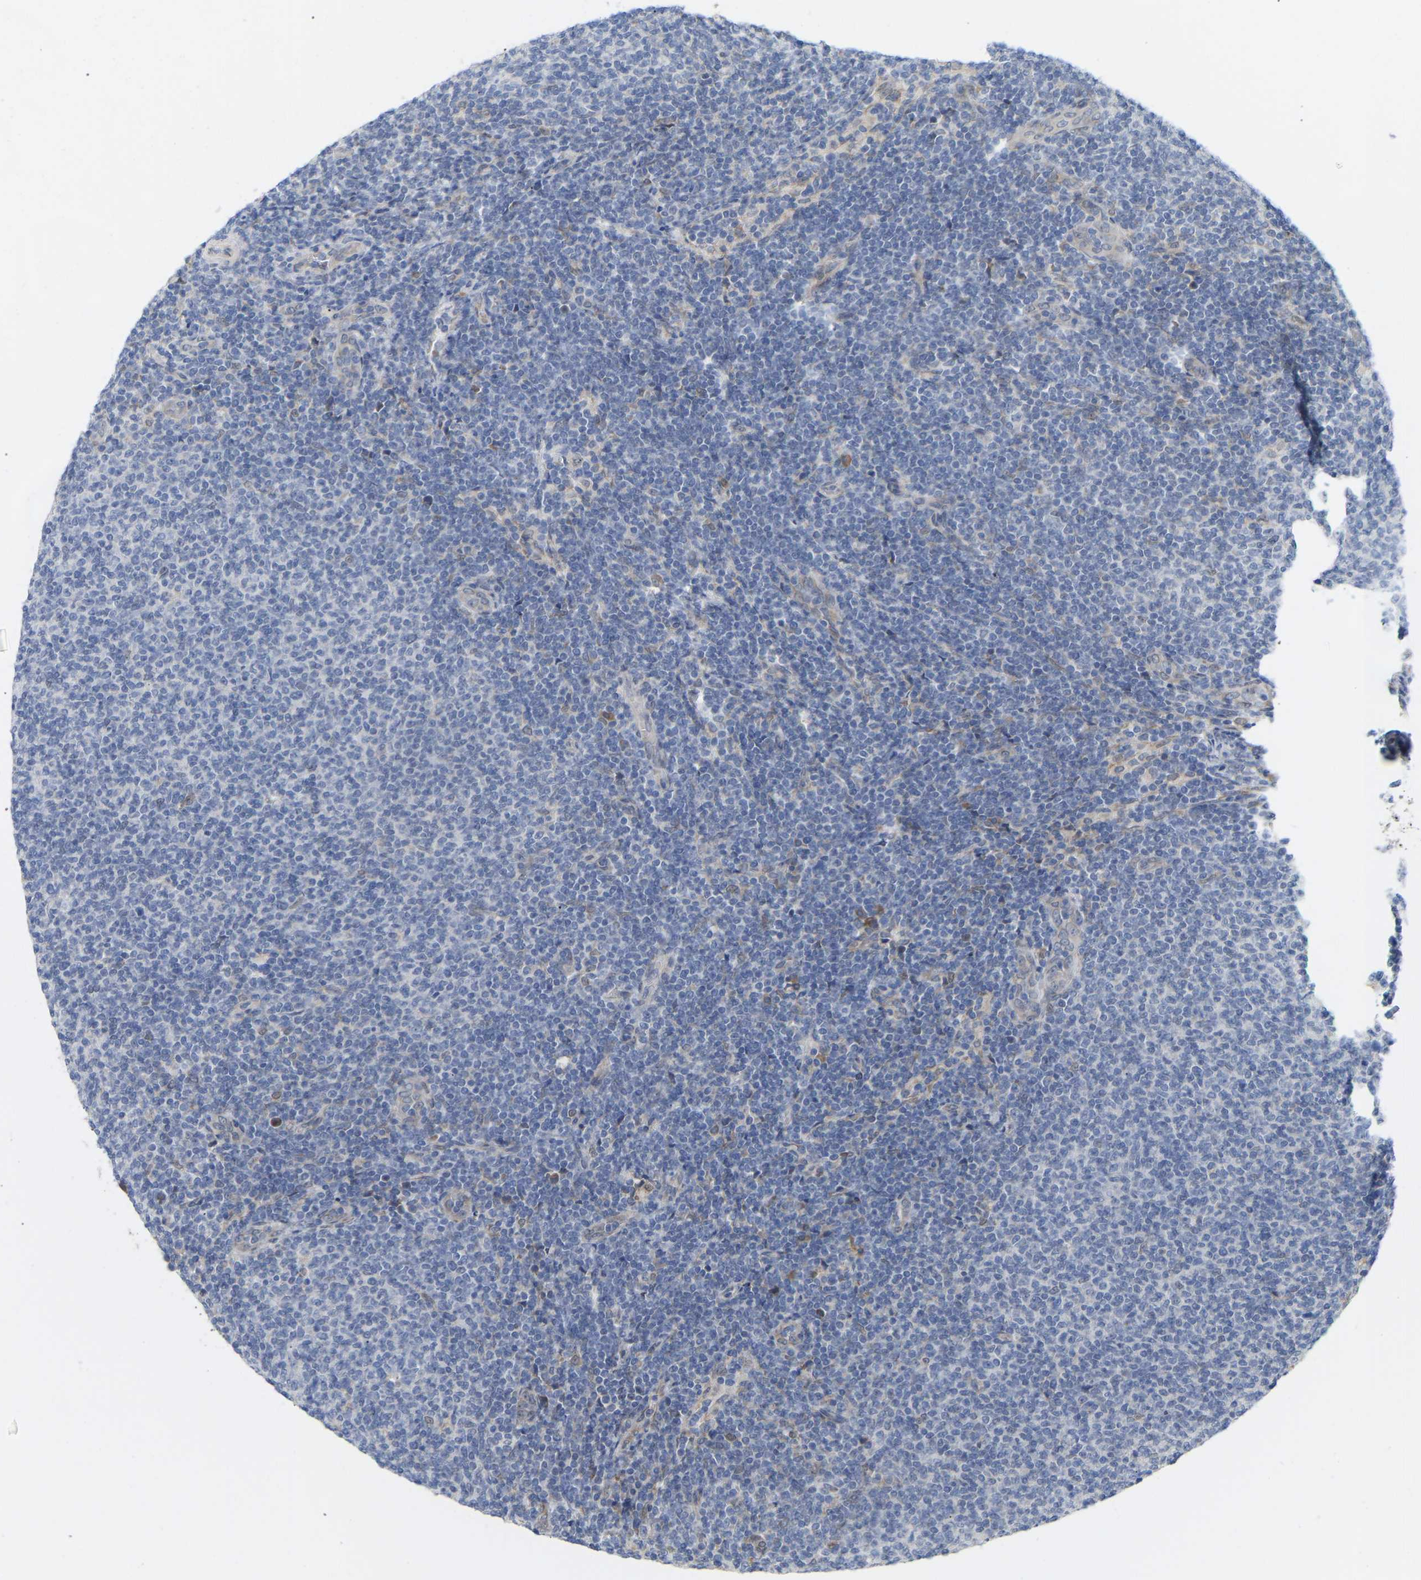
{"staining": {"intensity": "negative", "quantity": "none", "location": "none"}, "tissue": "lymphoma", "cell_type": "Tumor cells", "image_type": "cancer", "snomed": [{"axis": "morphology", "description": "Malignant lymphoma, non-Hodgkin's type, Low grade"}, {"axis": "topography", "description": "Lymph node"}], "caption": "A micrograph of lymphoma stained for a protein demonstrates no brown staining in tumor cells.", "gene": "BEND3", "patient": {"sex": "male", "age": 66}}